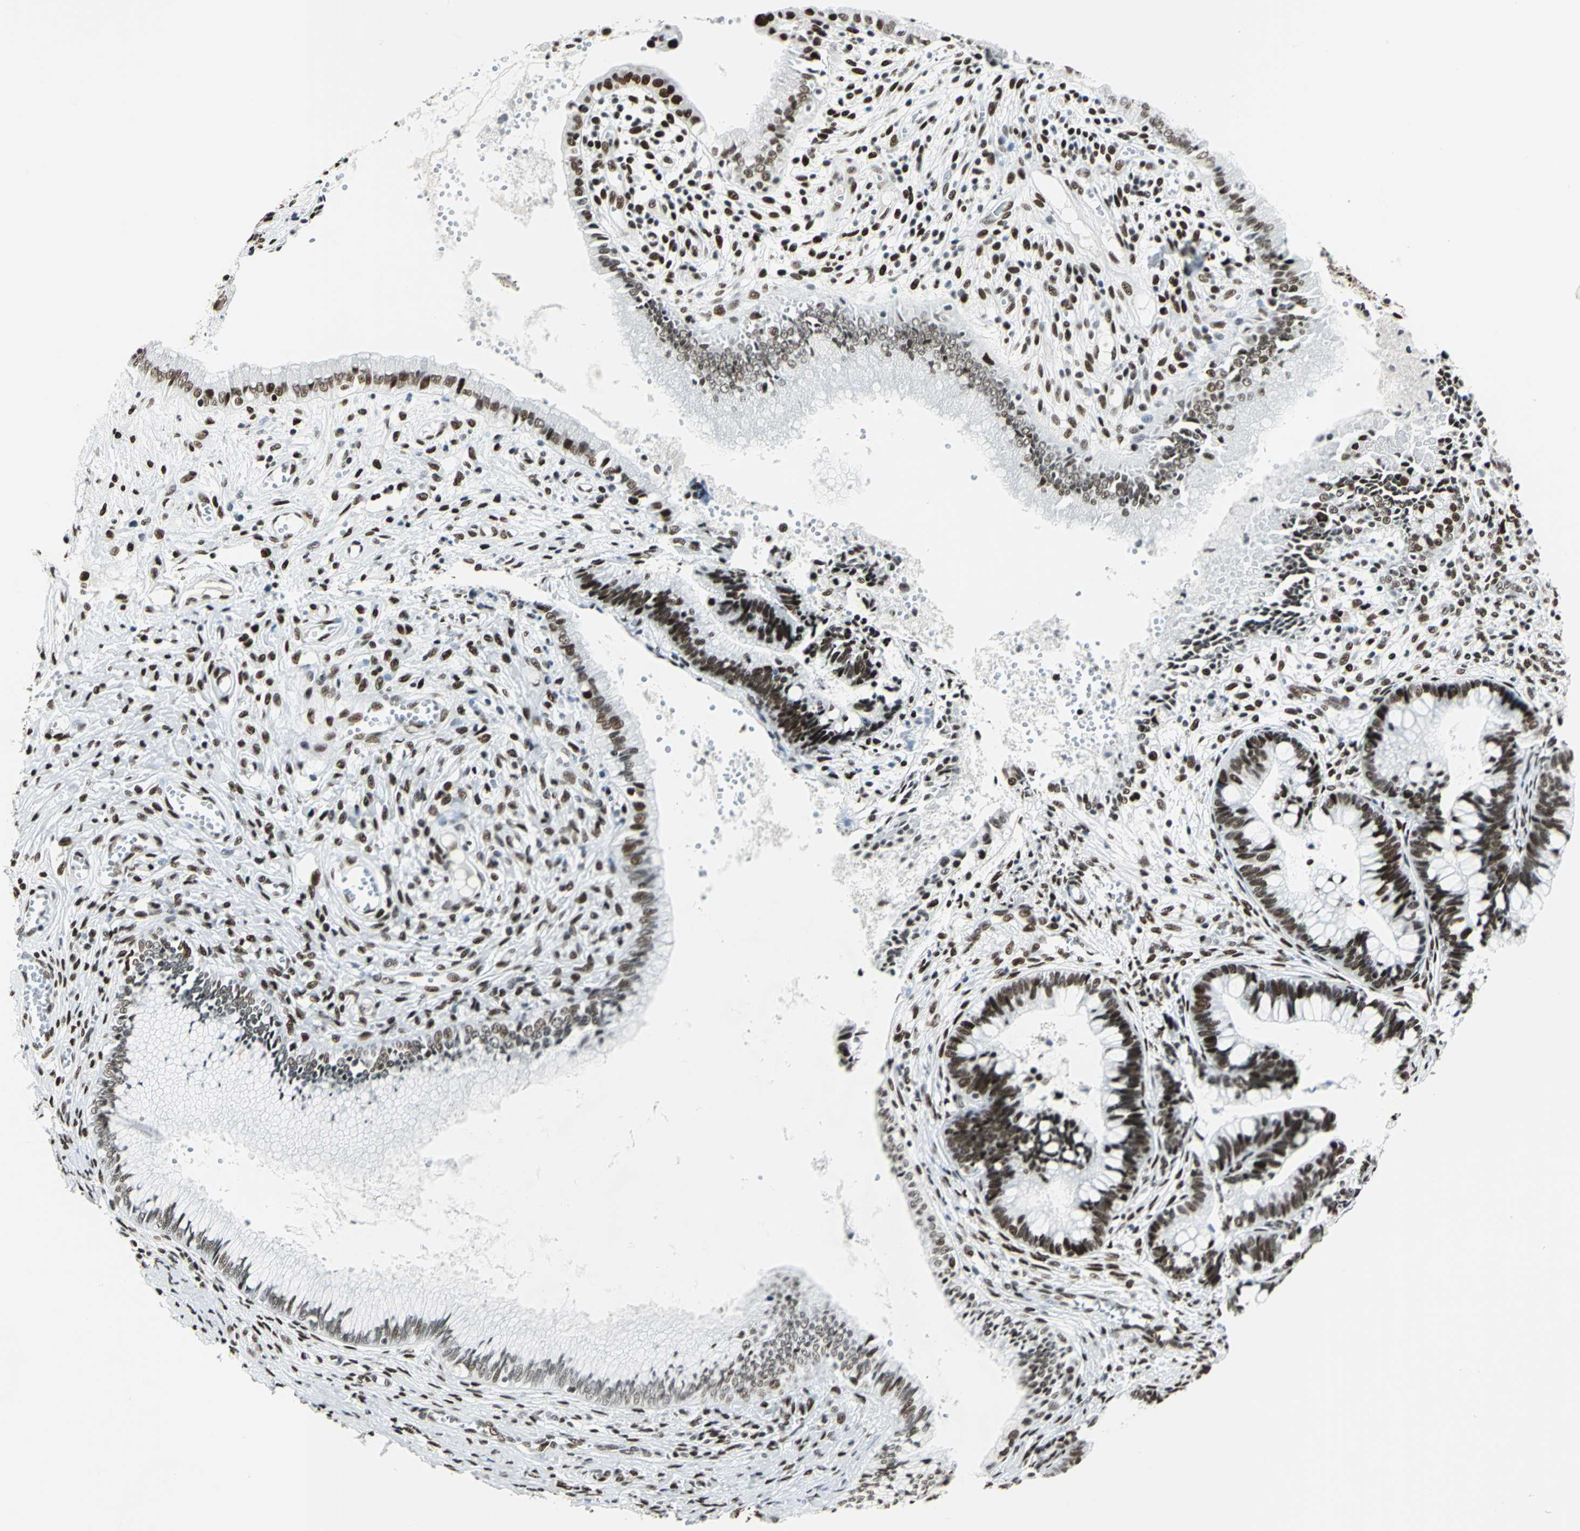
{"staining": {"intensity": "strong", "quantity": ">75%", "location": "nuclear"}, "tissue": "cervical cancer", "cell_type": "Tumor cells", "image_type": "cancer", "snomed": [{"axis": "morphology", "description": "Adenocarcinoma, NOS"}, {"axis": "topography", "description": "Cervix"}], "caption": "Cervical adenocarcinoma was stained to show a protein in brown. There is high levels of strong nuclear staining in approximately >75% of tumor cells. The protein is stained brown, and the nuclei are stained in blue (DAB (3,3'-diaminobenzidine) IHC with brightfield microscopy, high magnification).", "gene": "HDAC2", "patient": {"sex": "female", "age": 36}}